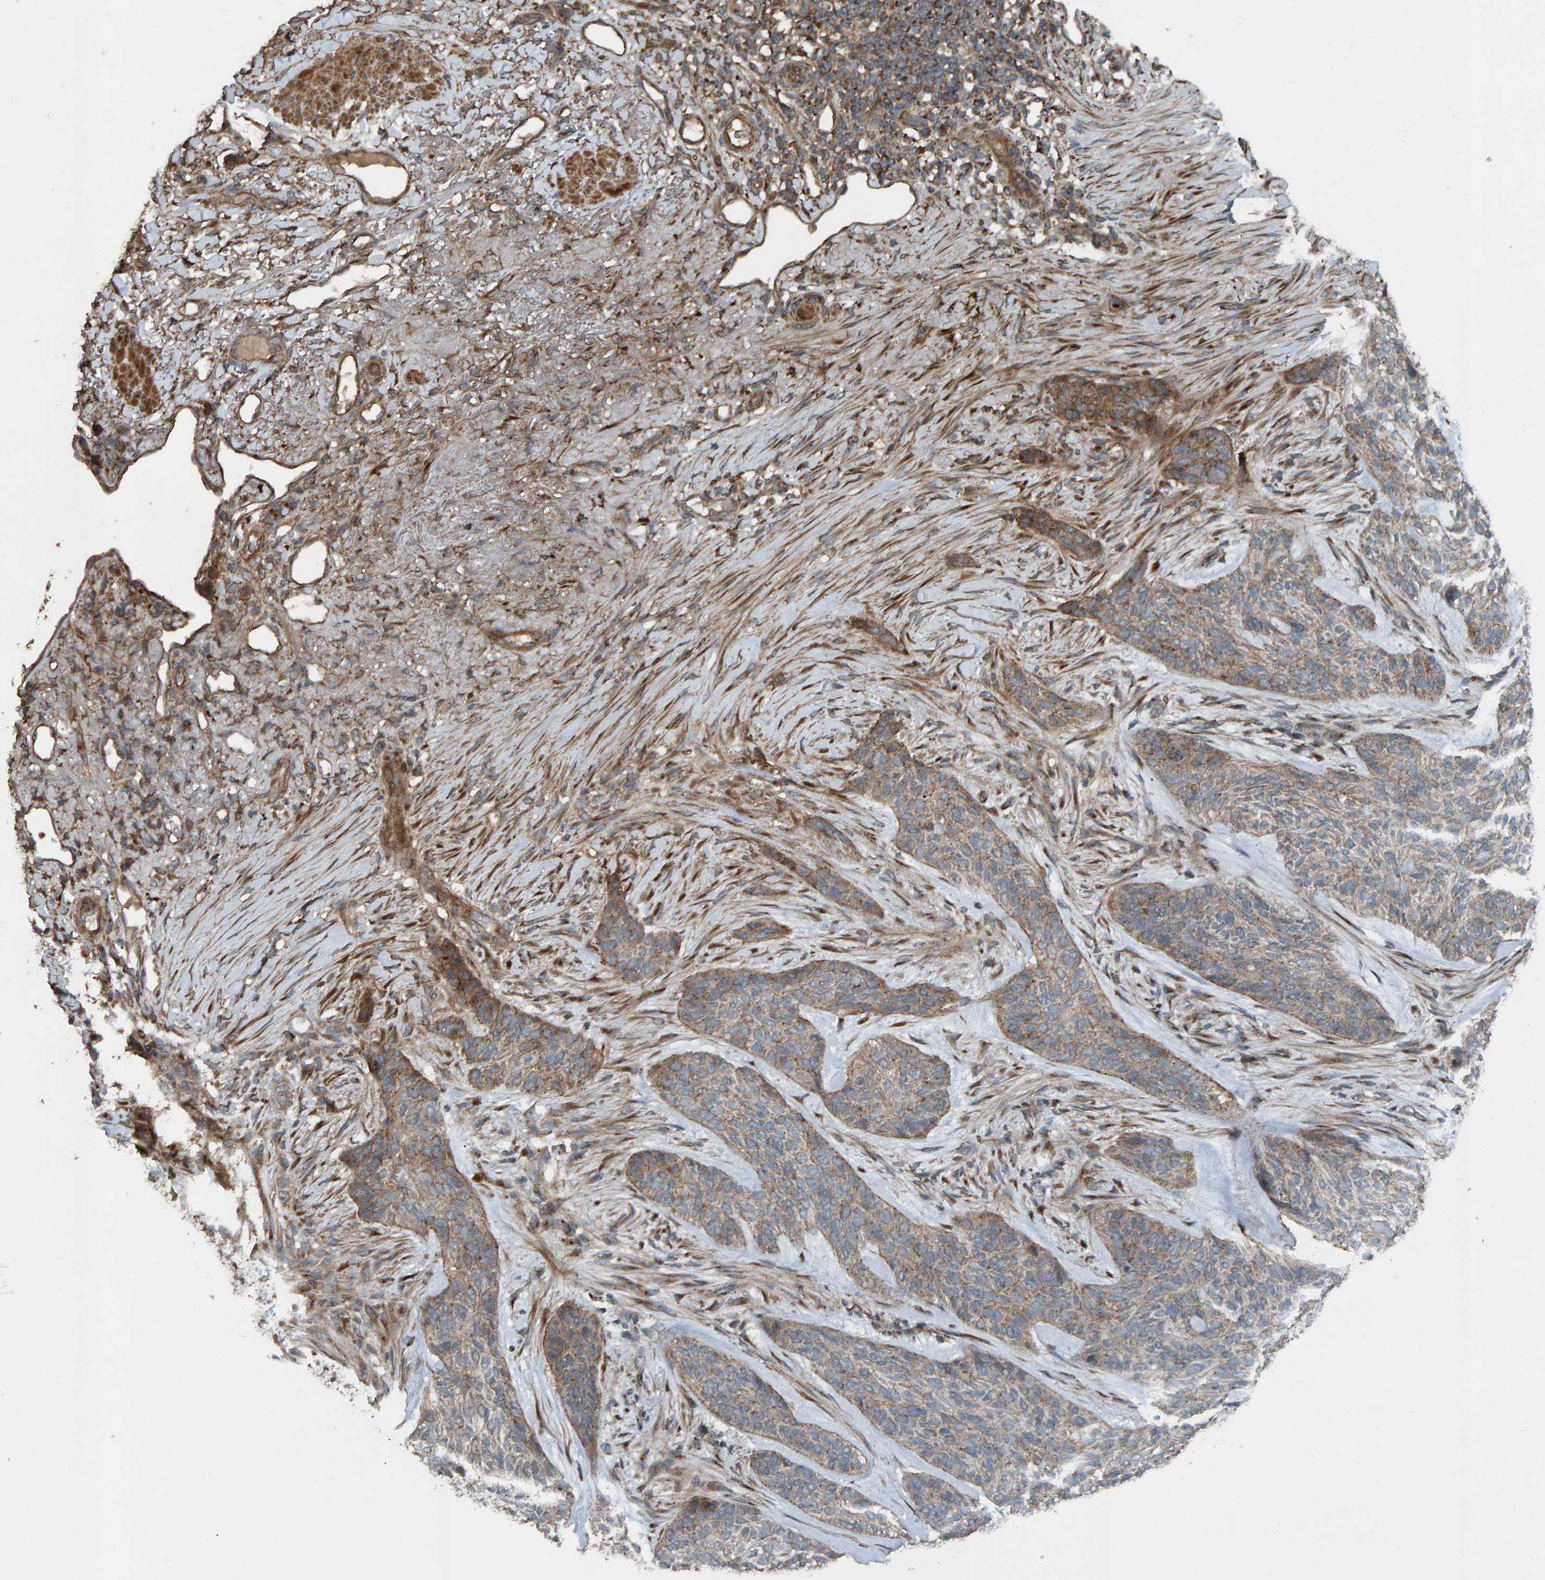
{"staining": {"intensity": "weak", "quantity": ">75%", "location": "cytoplasmic/membranous"}, "tissue": "skin cancer", "cell_type": "Tumor cells", "image_type": "cancer", "snomed": [{"axis": "morphology", "description": "Basal cell carcinoma"}, {"axis": "topography", "description": "Skin"}], "caption": "Skin cancer (basal cell carcinoma) stained for a protein demonstrates weak cytoplasmic/membranous positivity in tumor cells.", "gene": "DUS1L", "patient": {"sex": "male", "age": 55}}